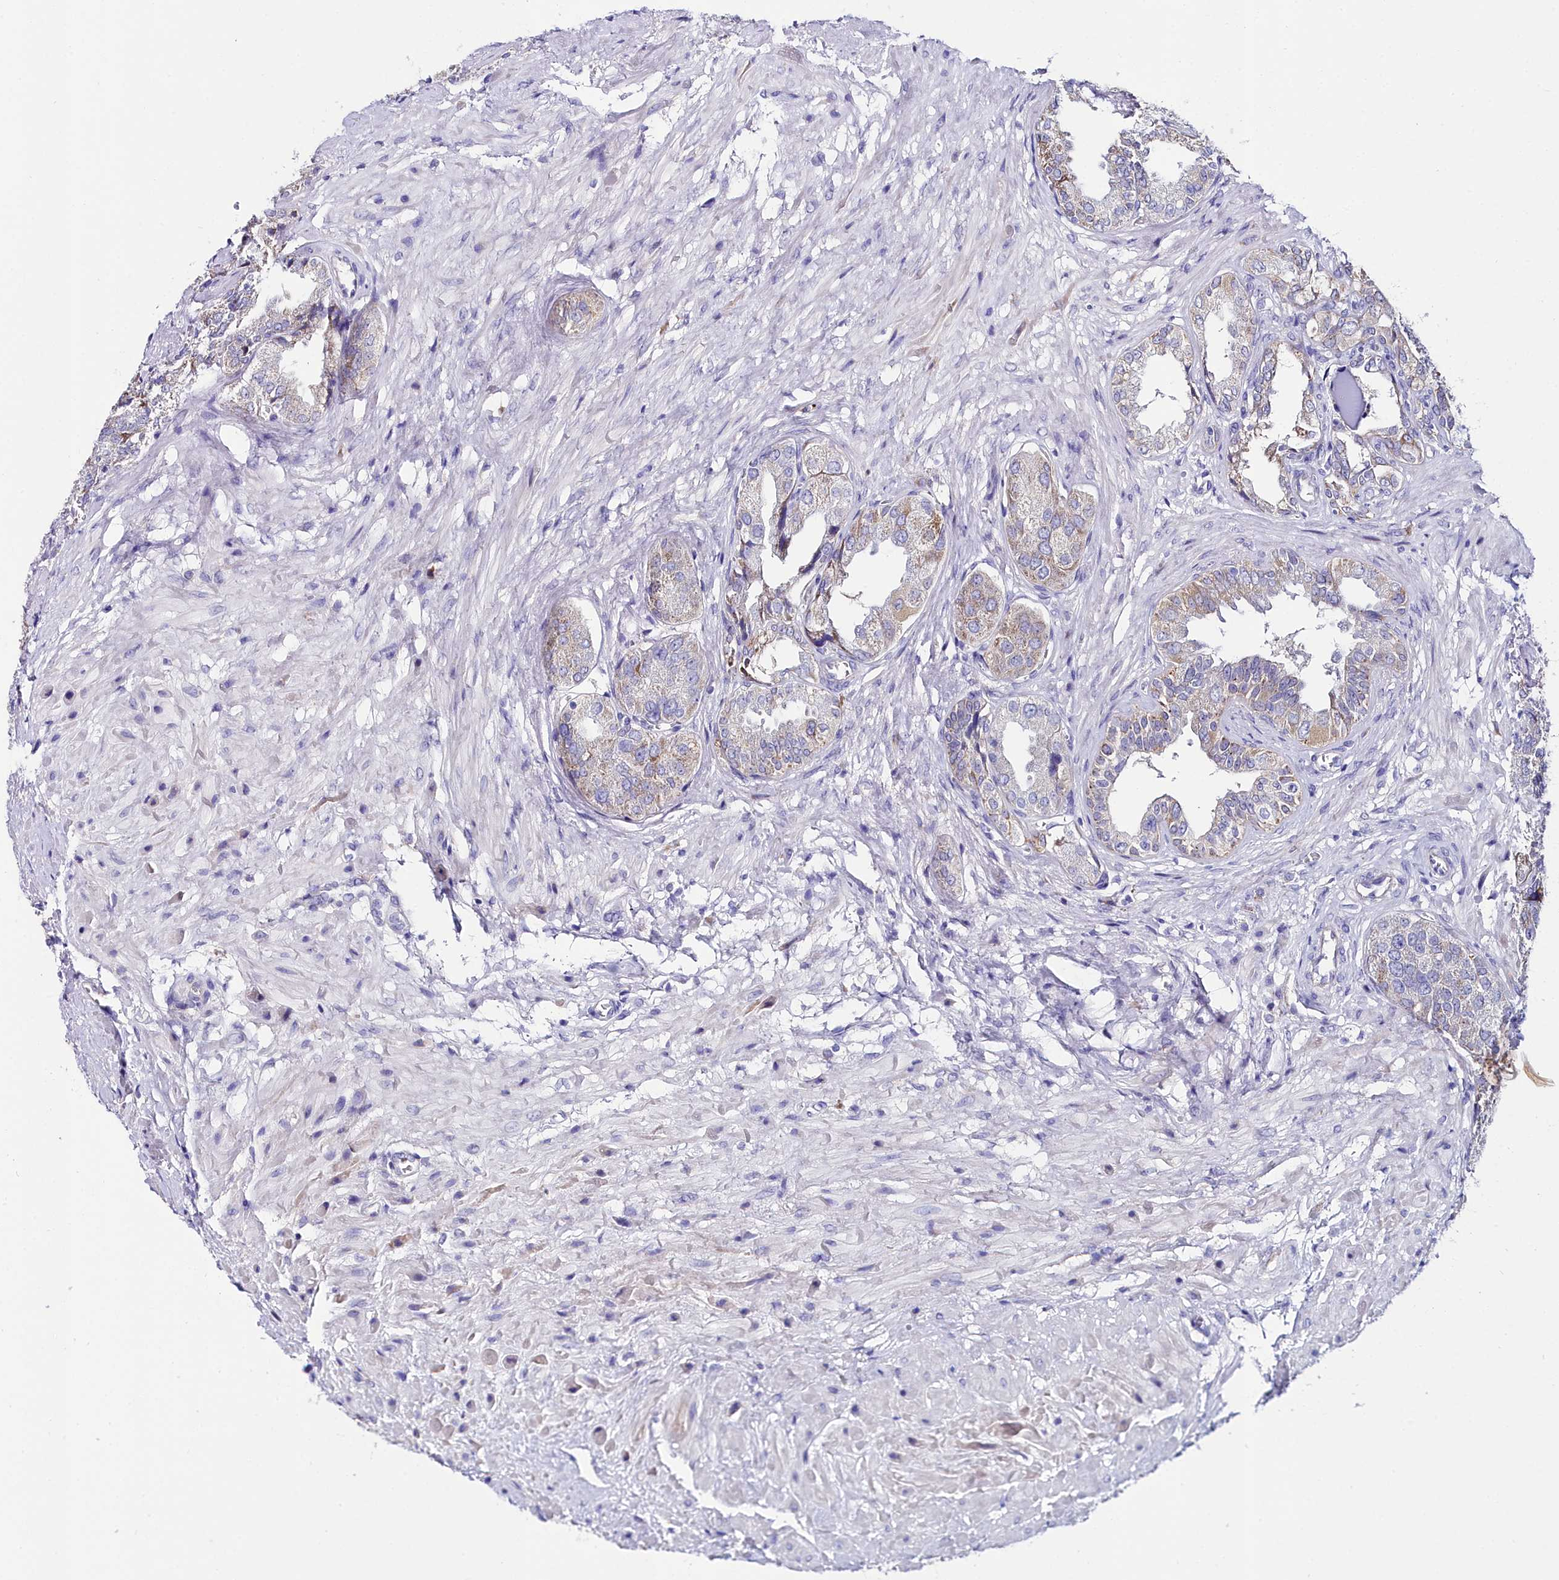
{"staining": {"intensity": "moderate", "quantity": "<25%", "location": "cytoplasmic/membranous"}, "tissue": "seminal vesicle", "cell_type": "Glandular cells", "image_type": "normal", "snomed": [{"axis": "morphology", "description": "Normal tissue, NOS"}, {"axis": "topography", "description": "Seminal veicle"}], "caption": "This micrograph reveals IHC staining of normal human seminal vesicle, with low moderate cytoplasmic/membranous expression in approximately <25% of glandular cells.", "gene": "SLC49A3", "patient": {"sex": "male", "age": 63}}